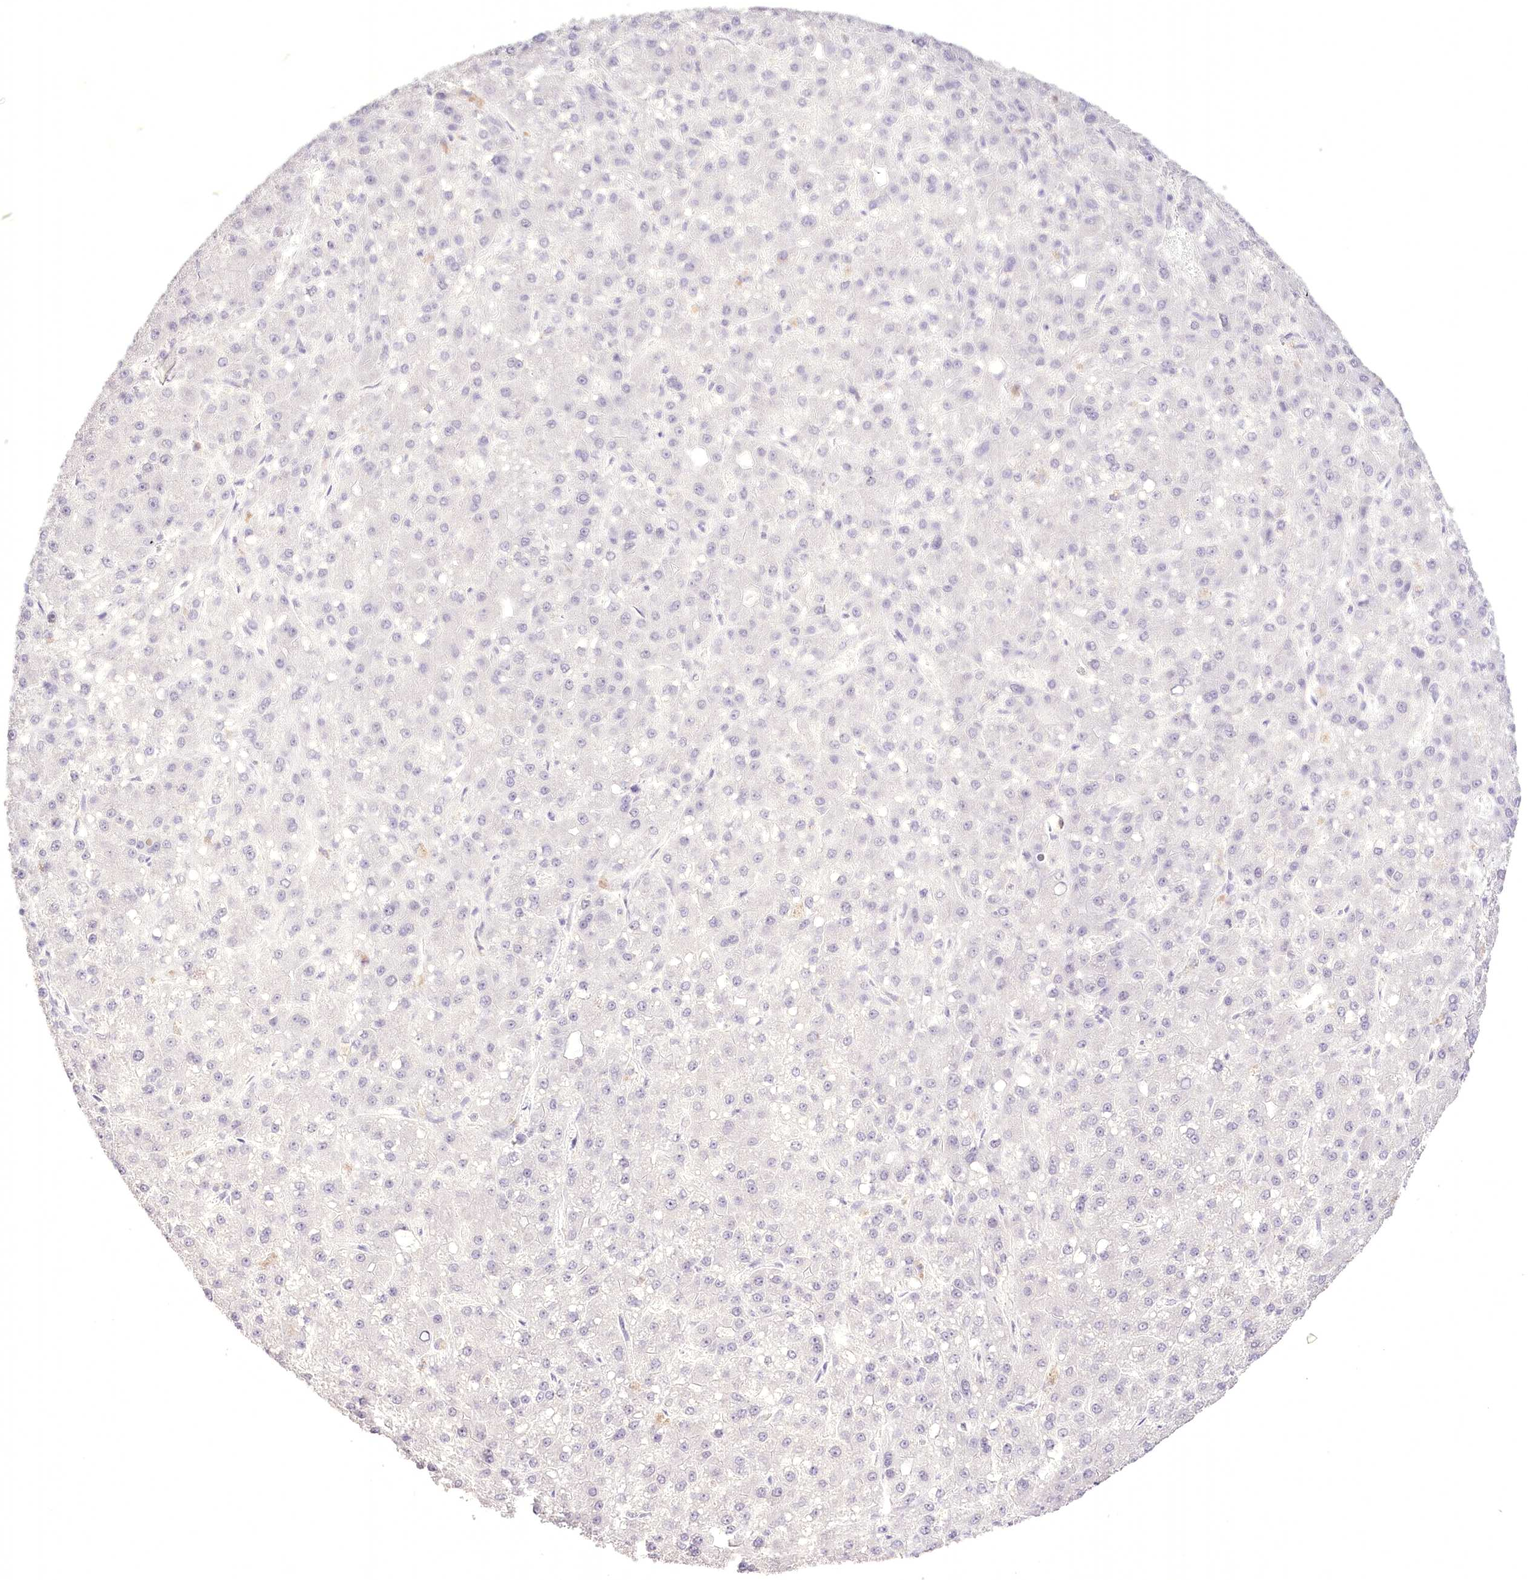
{"staining": {"intensity": "negative", "quantity": "none", "location": "none"}, "tissue": "liver cancer", "cell_type": "Tumor cells", "image_type": "cancer", "snomed": [{"axis": "morphology", "description": "Carcinoma, Hepatocellular, NOS"}, {"axis": "topography", "description": "Liver"}], "caption": "The micrograph demonstrates no staining of tumor cells in liver cancer. (Brightfield microscopy of DAB (3,3'-diaminobenzidine) IHC at high magnification).", "gene": "SLC39A10", "patient": {"sex": "male", "age": 67}}